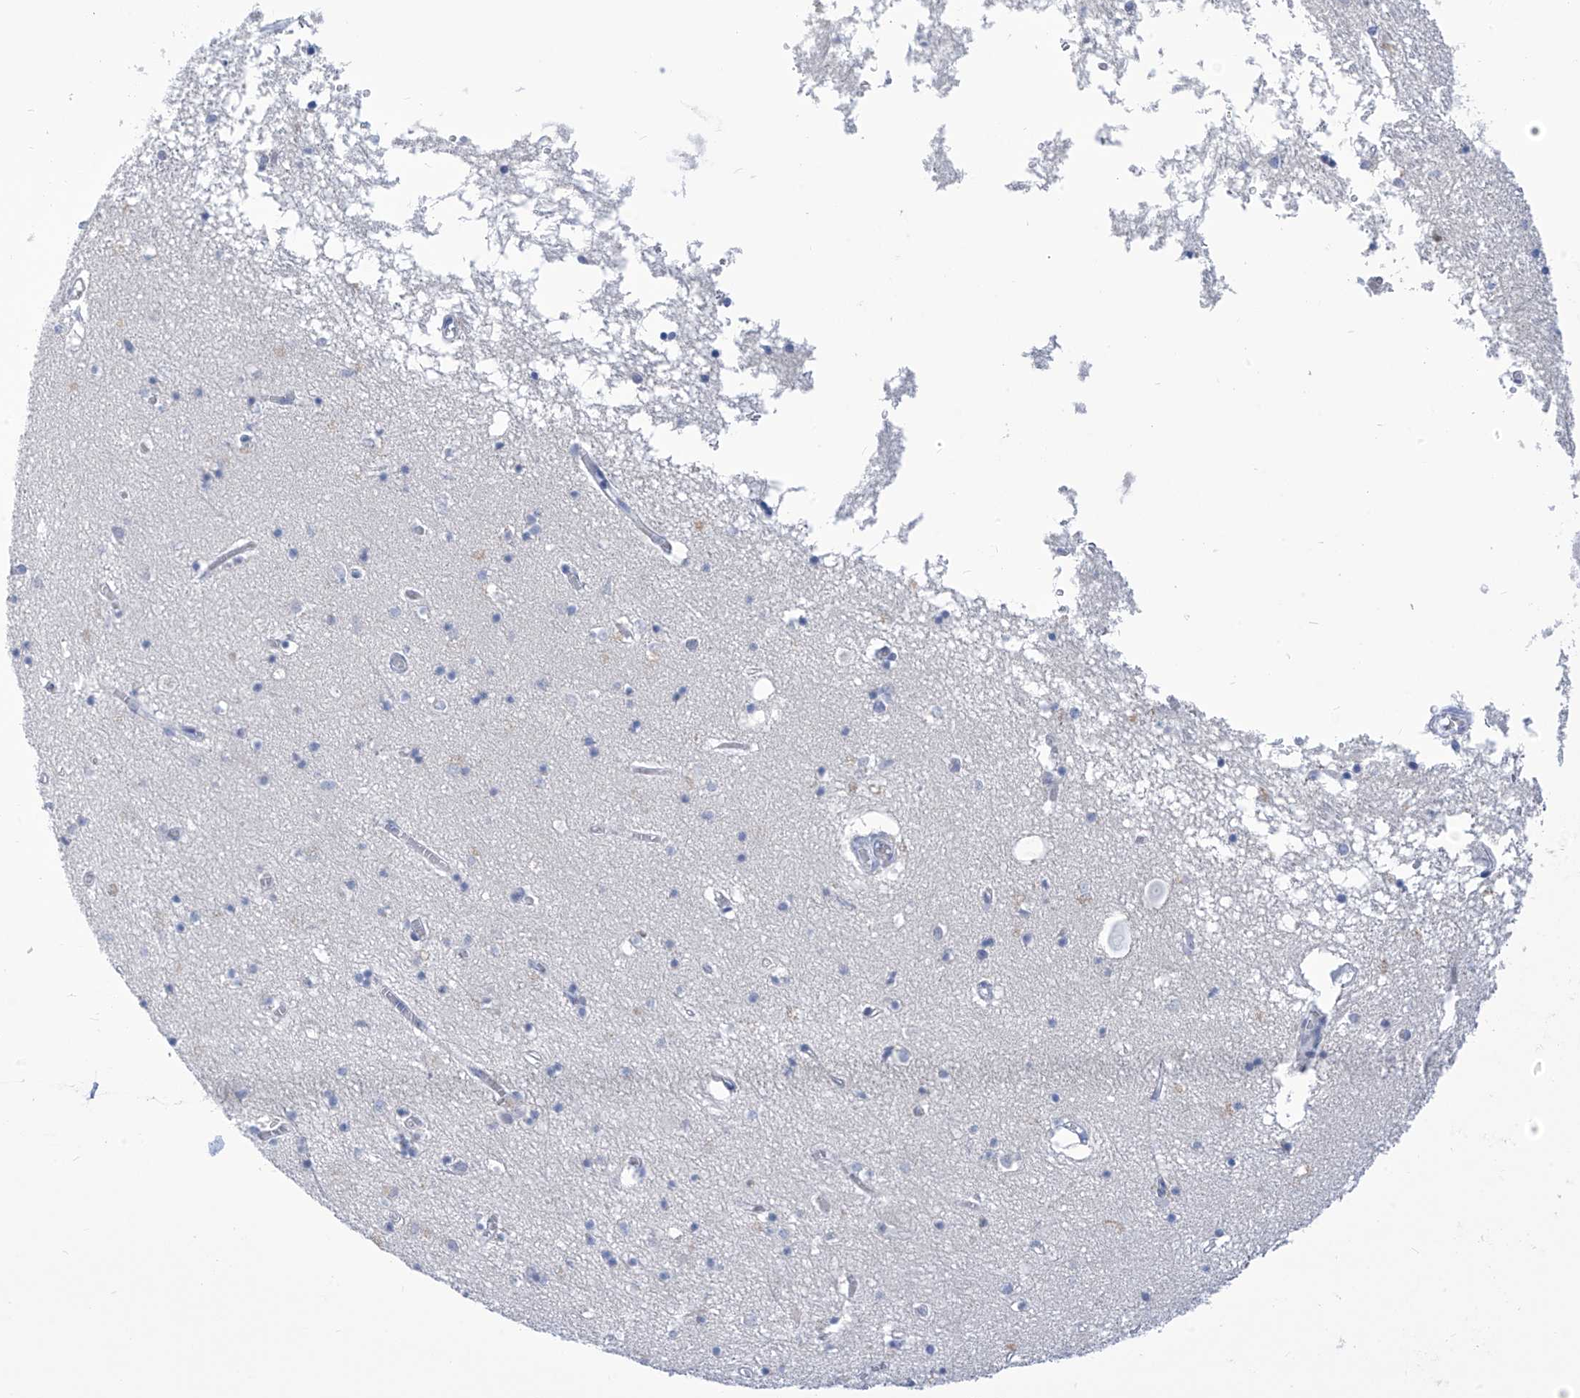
{"staining": {"intensity": "negative", "quantity": "none", "location": "none"}, "tissue": "hippocampus", "cell_type": "Glial cells", "image_type": "normal", "snomed": [{"axis": "morphology", "description": "Normal tissue, NOS"}, {"axis": "topography", "description": "Hippocampus"}], "caption": "This micrograph is of benign hippocampus stained with immunohistochemistry (IHC) to label a protein in brown with the nuclei are counter-stained blue. There is no positivity in glial cells.", "gene": "IBA57", "patient": {"sex": "male", "age": 70}}